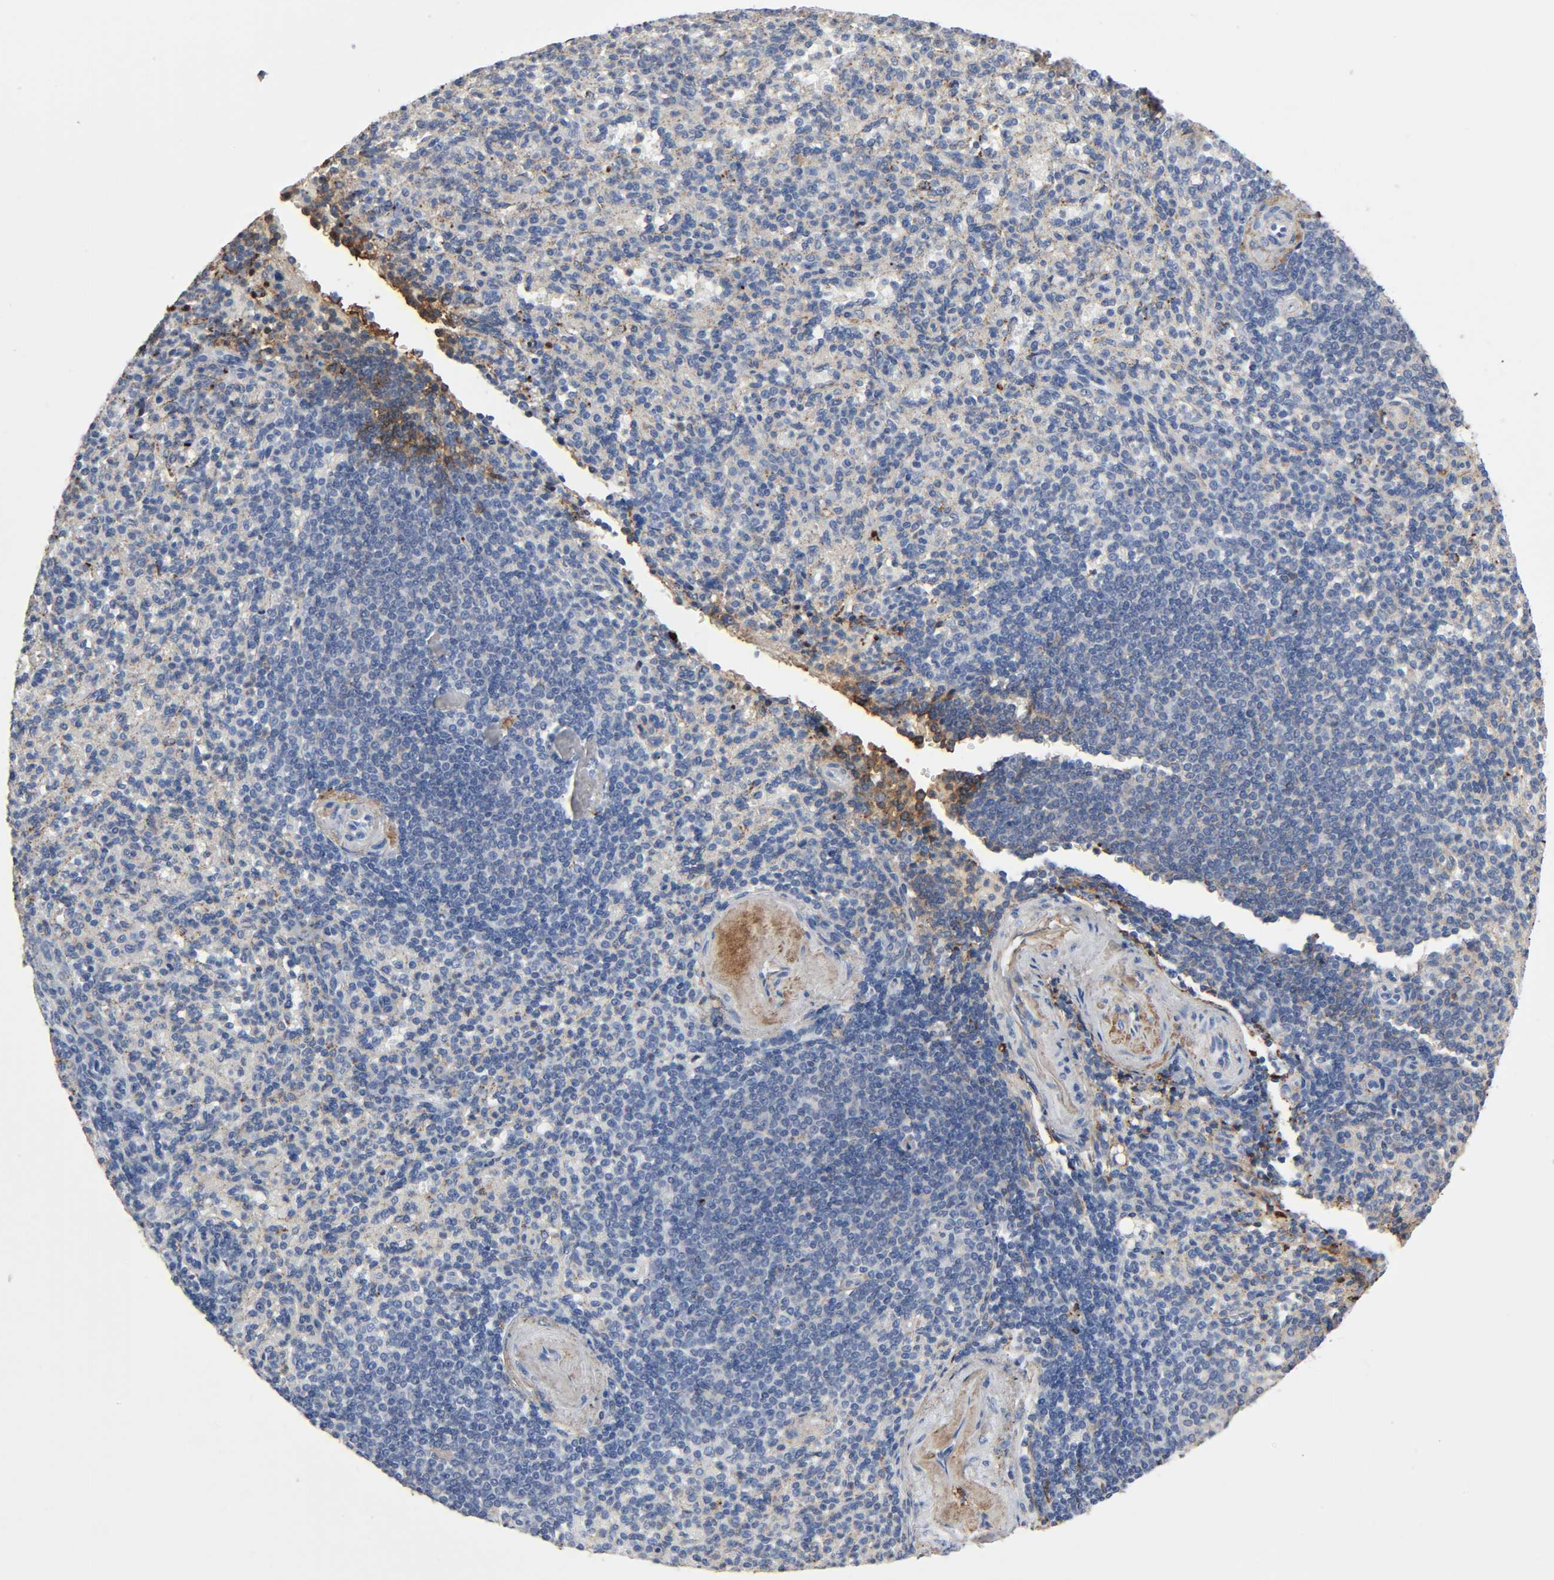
{"staining": {"intensity": "weak", "quantity": "25%-75%", "location": "cytoplasmic/membranous"}, "tissue": "spleen", "cell_type": "Cells in red pulp", "image_type": "normal", "snomed": [{"axis": "morphology", "description": "Normal tissue, NOS"}, {"axis": "topography", "description": "Spleen"}], "caption": "This is a photomicrograph of IHC staining of unremarkable spleen, which shows weak expression in the cytoplasmic/membranous of cells in red pulp.", "gene": "C3", "patient": {"sex": "female", "age": 74}}